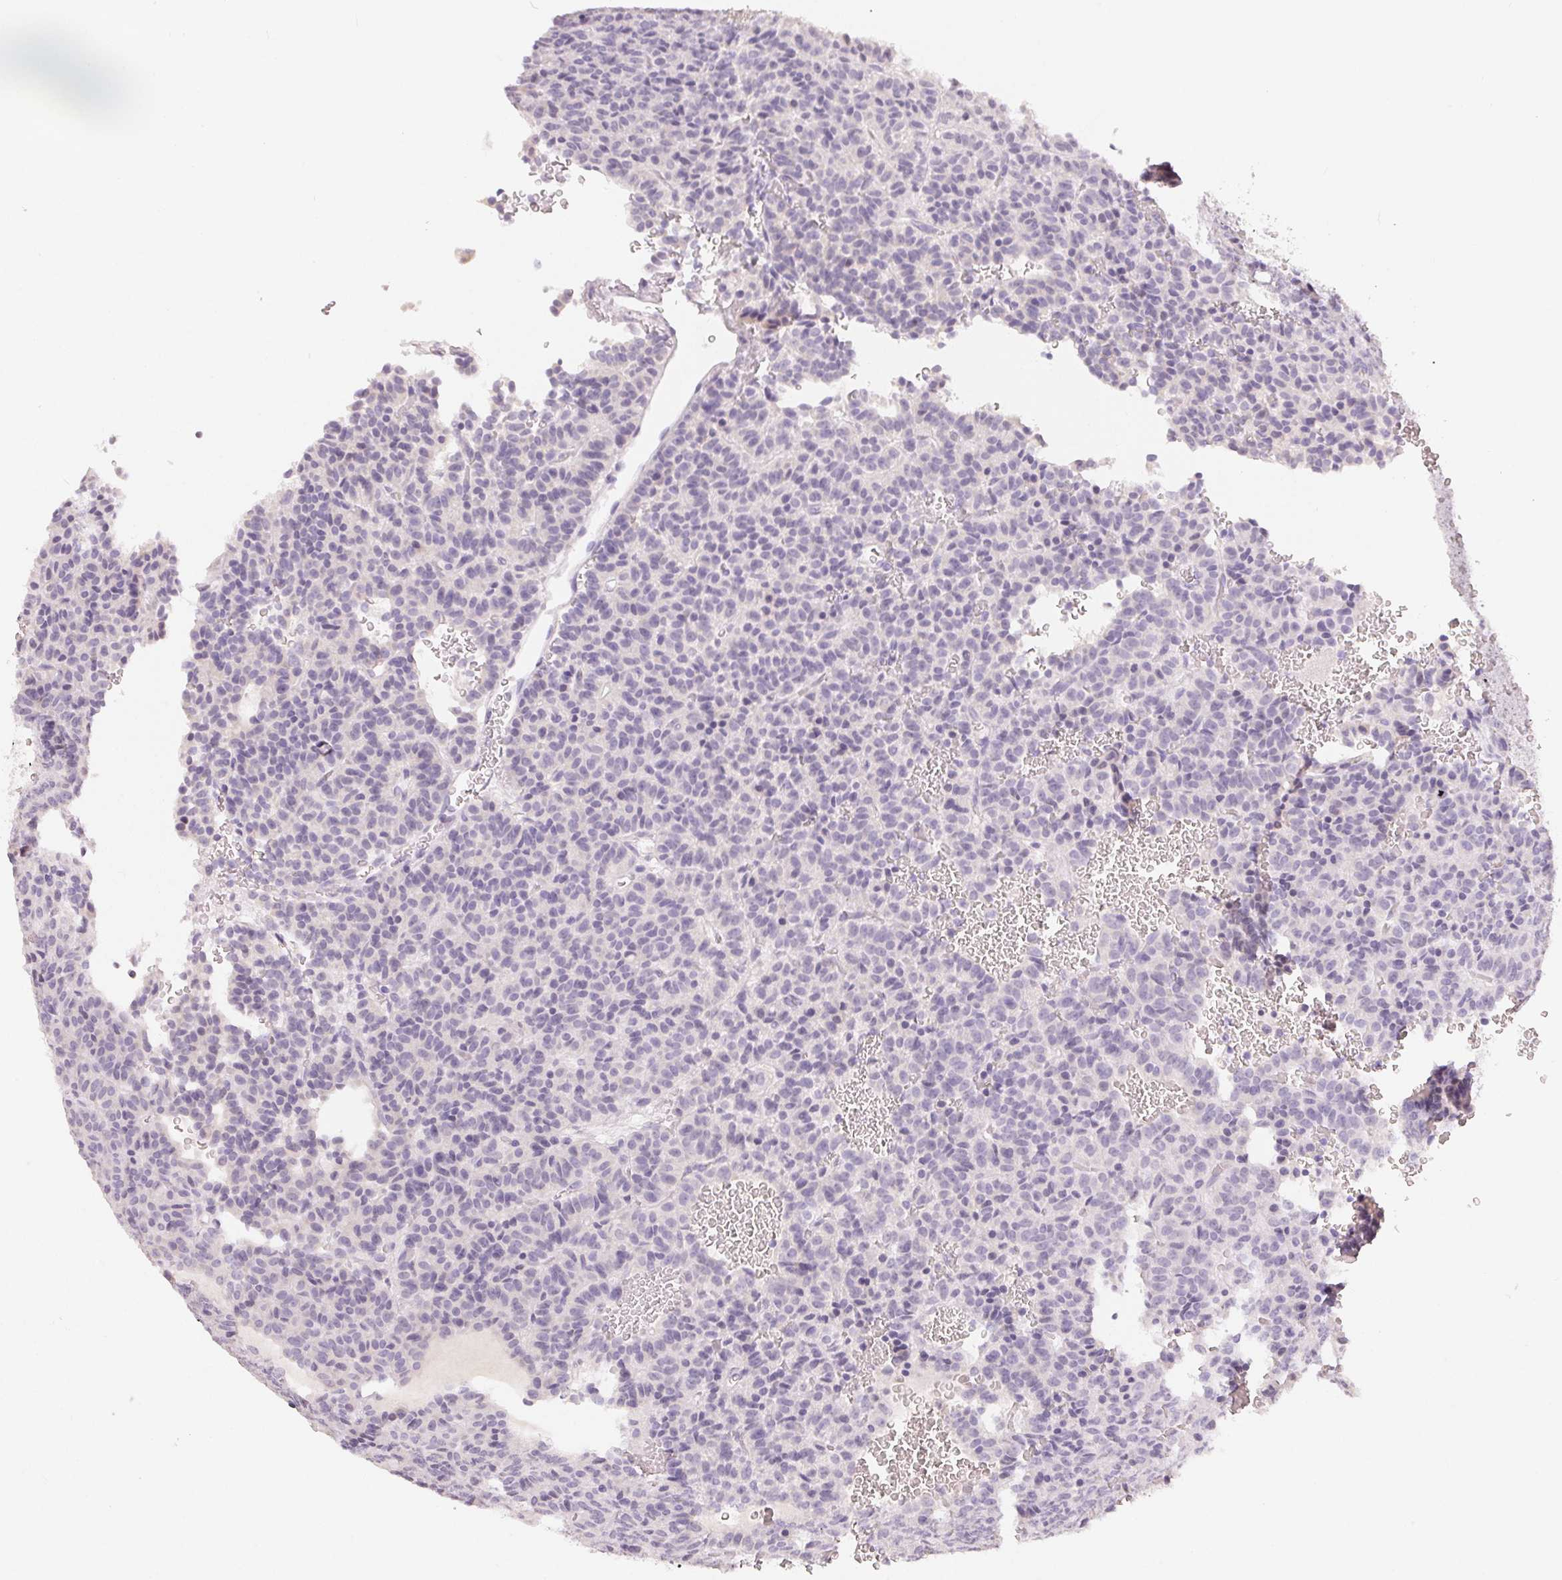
{"staining": {"intensity": "negative", "quantity": "none", "location": "none"}, "tissue": "carcinoid", "cell_type": "Tumor cells", "image_type": "cancer", "snomed": [{"axis": "morphology", "description": "Carcinoid, malignant, NOS"}, {"axis": "topography", "description": "Lung"}], "caption": "This is an immunohistochemistry histopathology image of carcinoid. There is no staining in tumor cells.", "gene": "MIOX", "patient": {"sex": "male", "age": 70}}